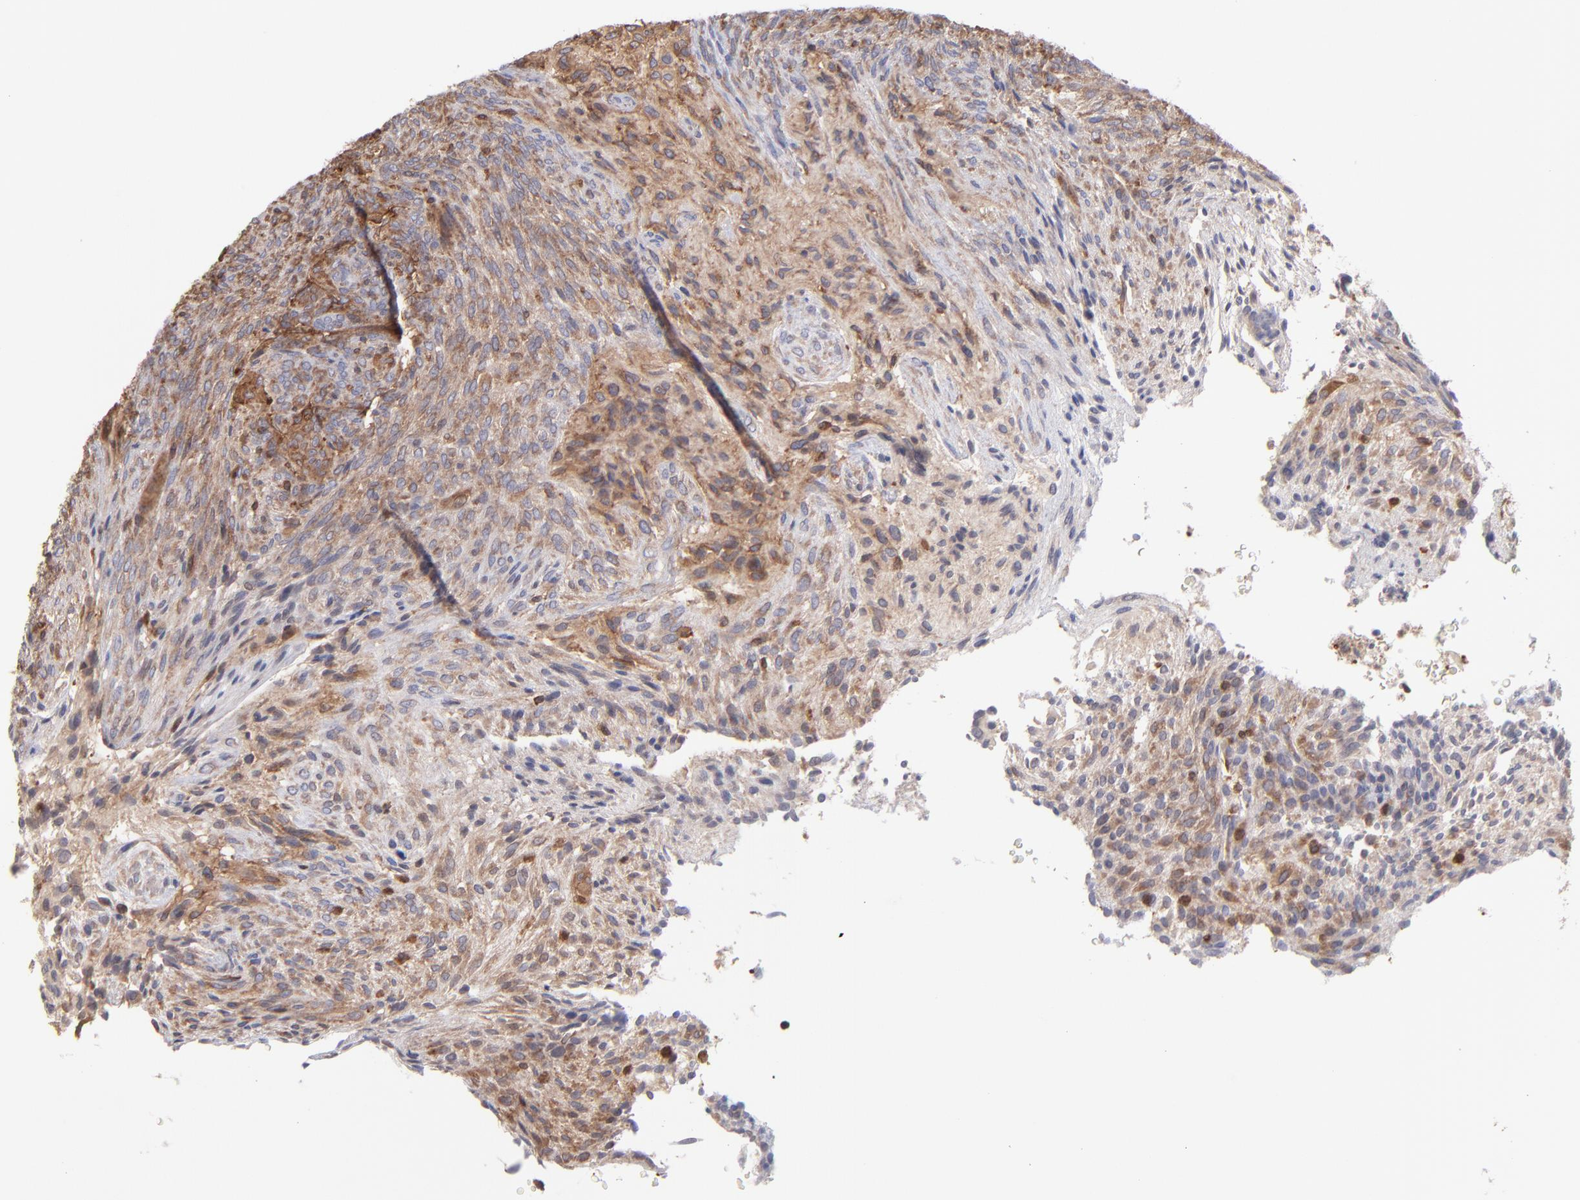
{"staining": {"intensity": "moderate", "quantity": "25%-75%", "location": "cytoplasmic/membranous"}, "tissue": "glioma", "cell_type": "Tumor cells", "image_type": "cancer", "snomed": [{"axis": "morphology", "description": "Glioma, malignant, High grade"}, {"axis": "topography", "description": "Cerebral cortex"}], "caption": "An image showing moderate cytoplasmic/membranous expression in approximately 25%-75% of tumor cells in malignant glioma (high-grade), as visualized by brown immunohistochemical staining.", "gene": "MAPRE1", "patient": {"sex": "female", "age": 55}}